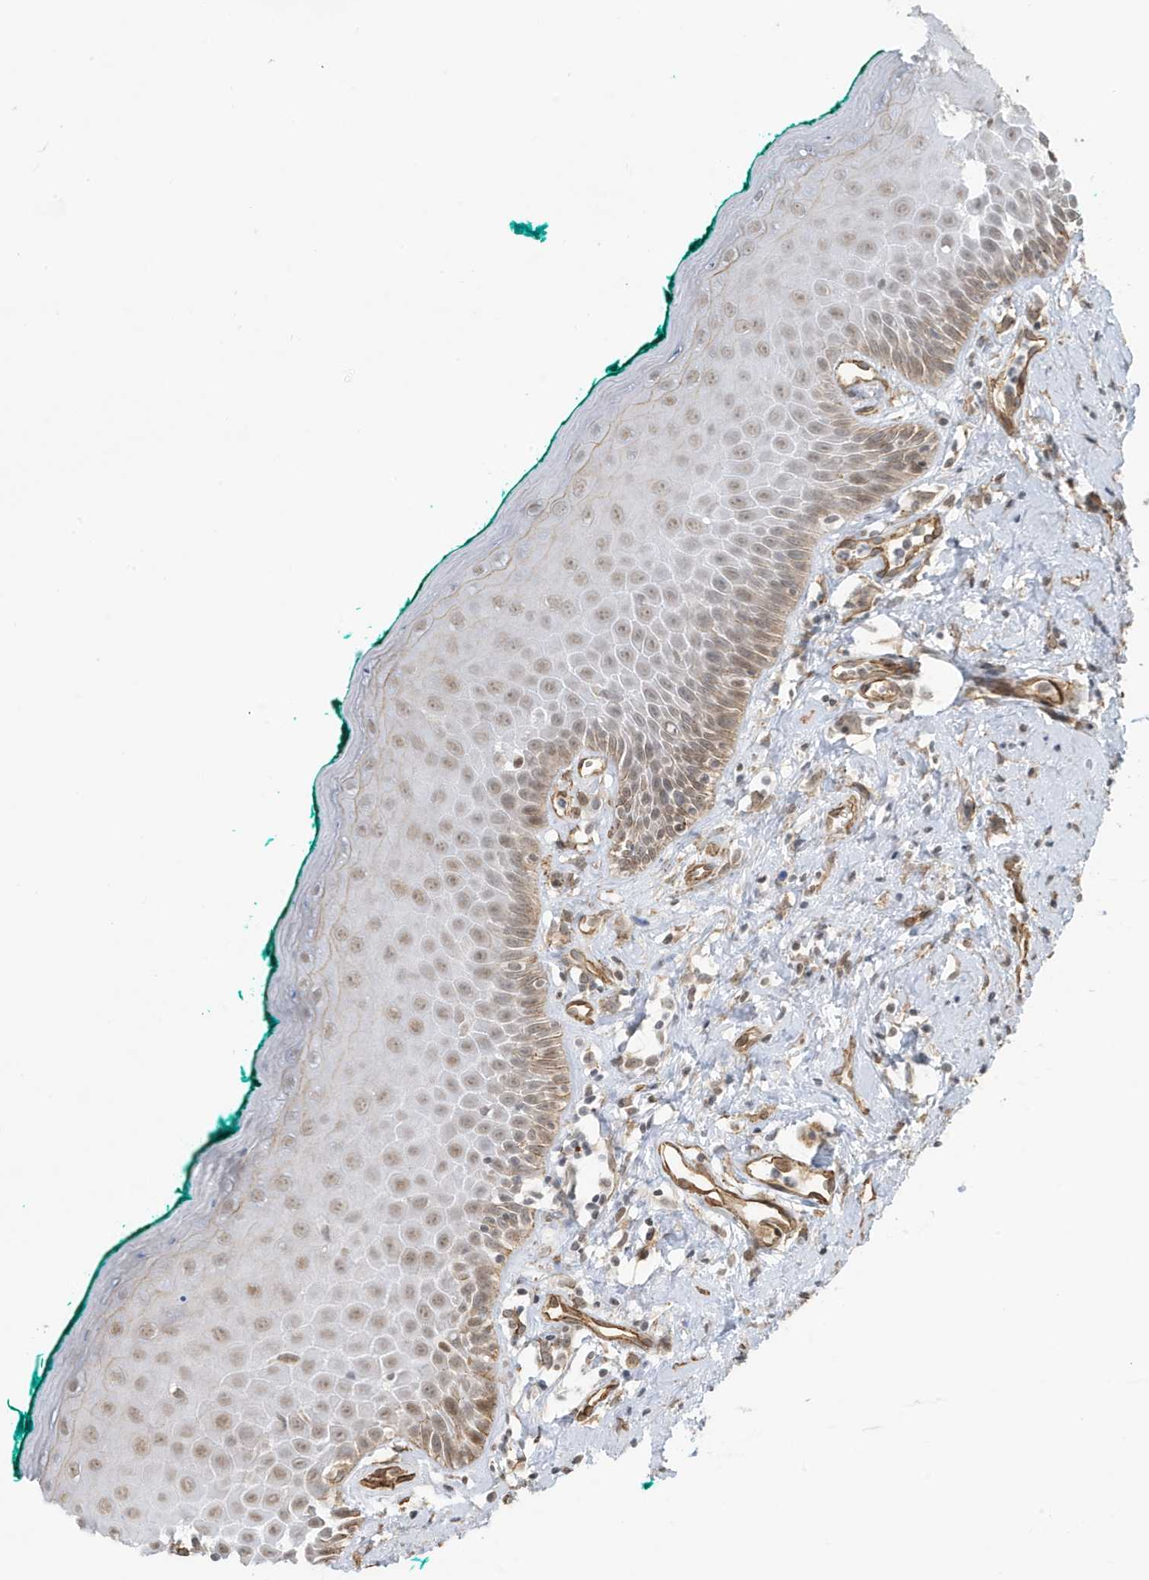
{"staining": {"intensity": "weak", "quantity": "25%-75%", "location": "cytoplasmic/membranous"}, "tissue": "oral mucosa", "cell_type": "Squamous epithelial cells", "image_type": "normal", "snomed": [{"axis": "morphology", "description": "Normal tissue, NOS"}, {"axis": "topography", "description": "Oral tissue"}], "caption": "Human oral mucosa stained for a protein (brown) displays weak cytoplasmic/membranous positive staining in approximately 25%-75% of squamous epithelial cells.", "gene": "CHCHD4", "patient": {"sex": "female", "age": 70}}